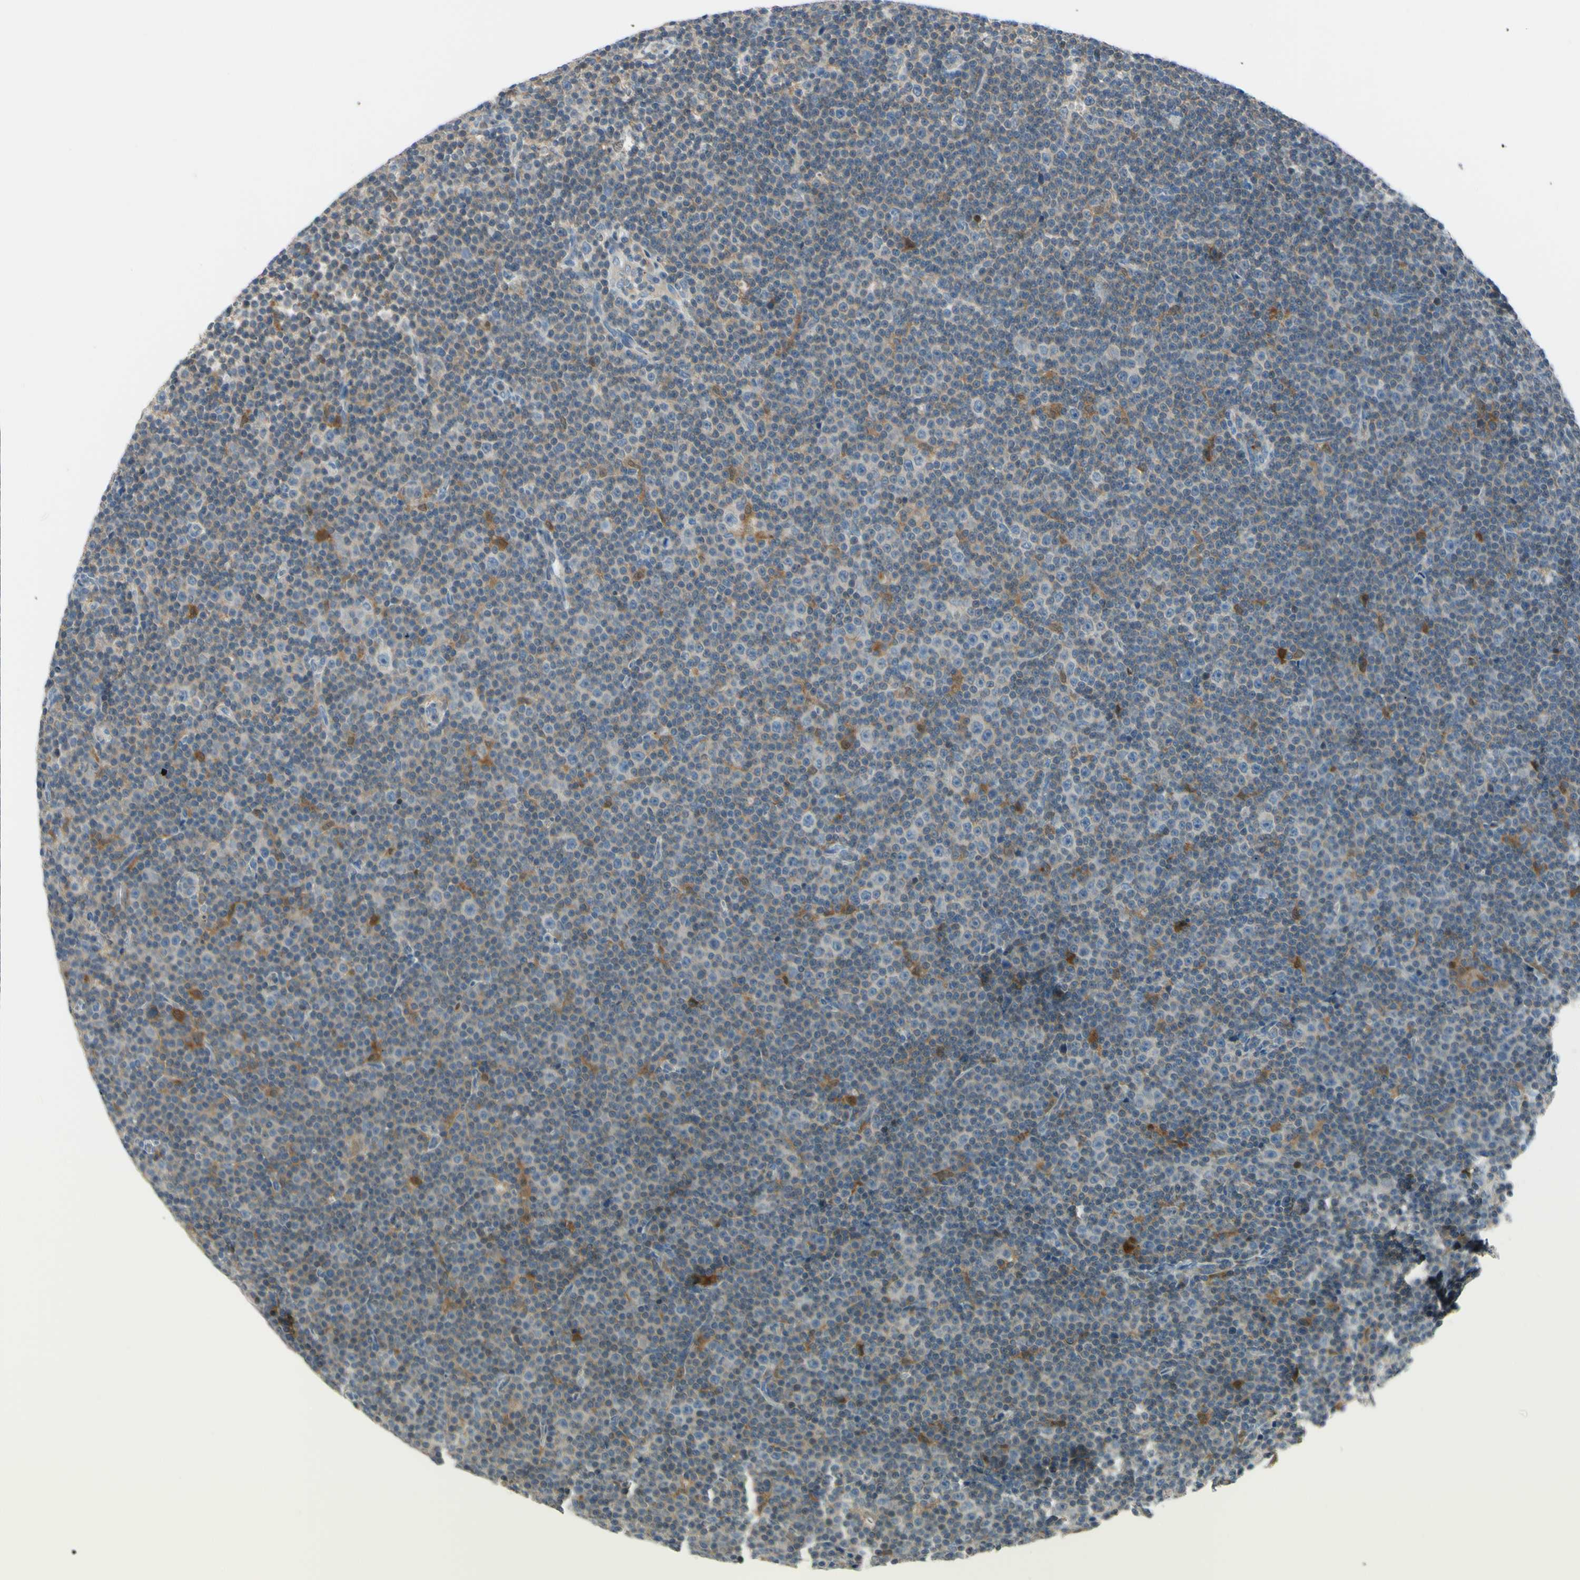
{"staining": {"intensity": "negative", "quantity": "none", "location": "none"}, "tissue": "lymphoma", "cell_type": "Tumor cells", "image_type": "cancer", "snomed": [{"axis": "morphology", "description": "Malignant lymphoma, non-Hodgkin's type, Low grade"}, {"axis": "topography", "description": "Lymph node"}], "caption": "The histopathology image exhibits no significant expression in tumor cells of lymphoma.", "gene": "CYRIB", "patient": {"sex": "female", "age": 67}}